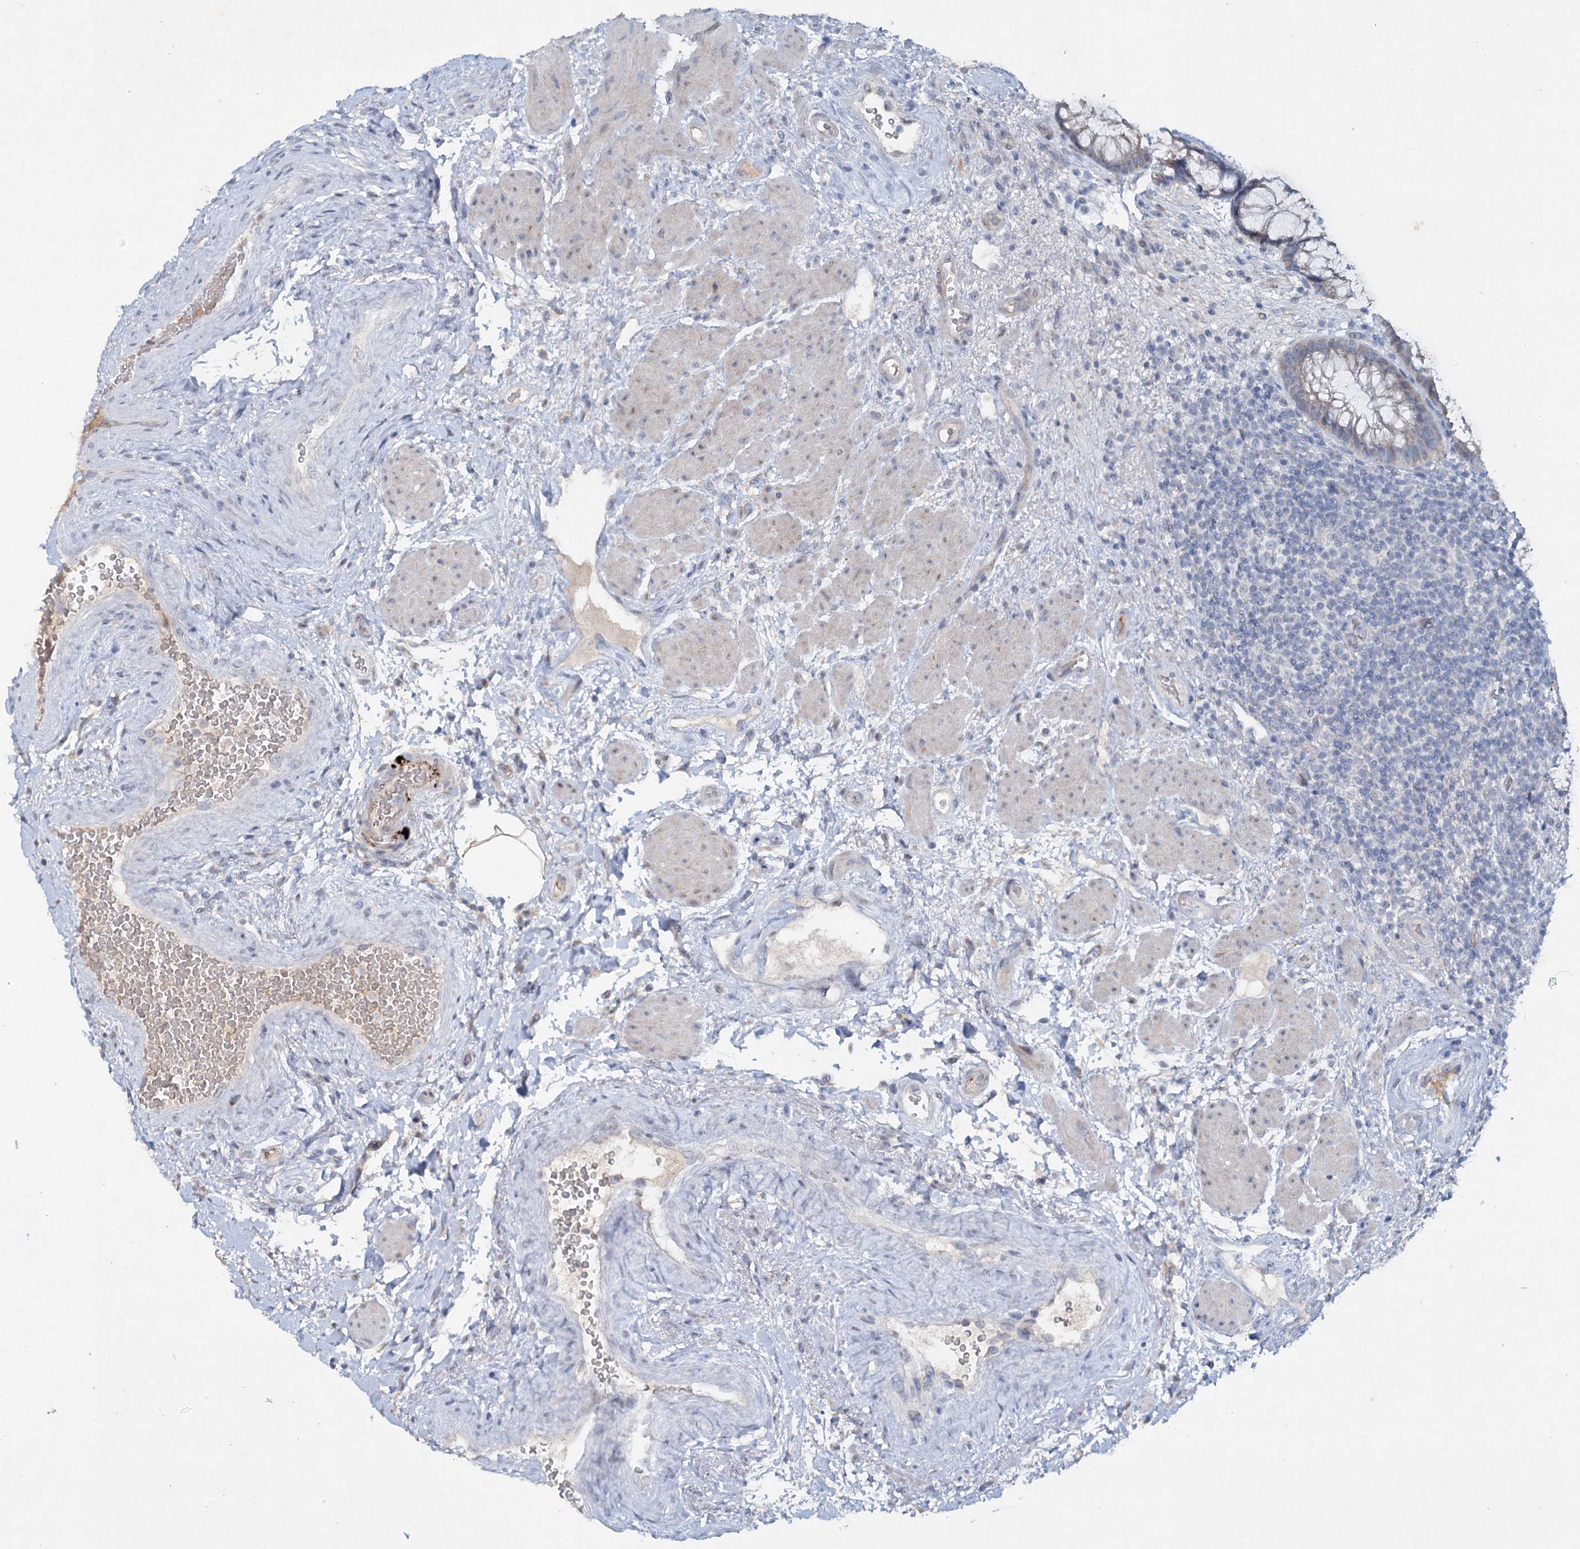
{"staining": {"intensity": "strong", "quantity": "<25%", "location": "cytoplasmic/membranous"}, "tissue": "rectum", "cell_type": "Glandular cells", "image_type": "normal", "snomed": [{"axis": "morphology", "description": "Normal tissue, NOS"}, {"axis": "topography", "description": "Rectum"}], "caption": "DAB (3,3'-diaminobenzidine) immunohistochemical staining of benign human rectum demonstrates strong cytoplasmic/membranous protein staining in approximately <25% of glandular cells.", "gene": "RFX6", "patient": {"sex": "male", "age": 51}}